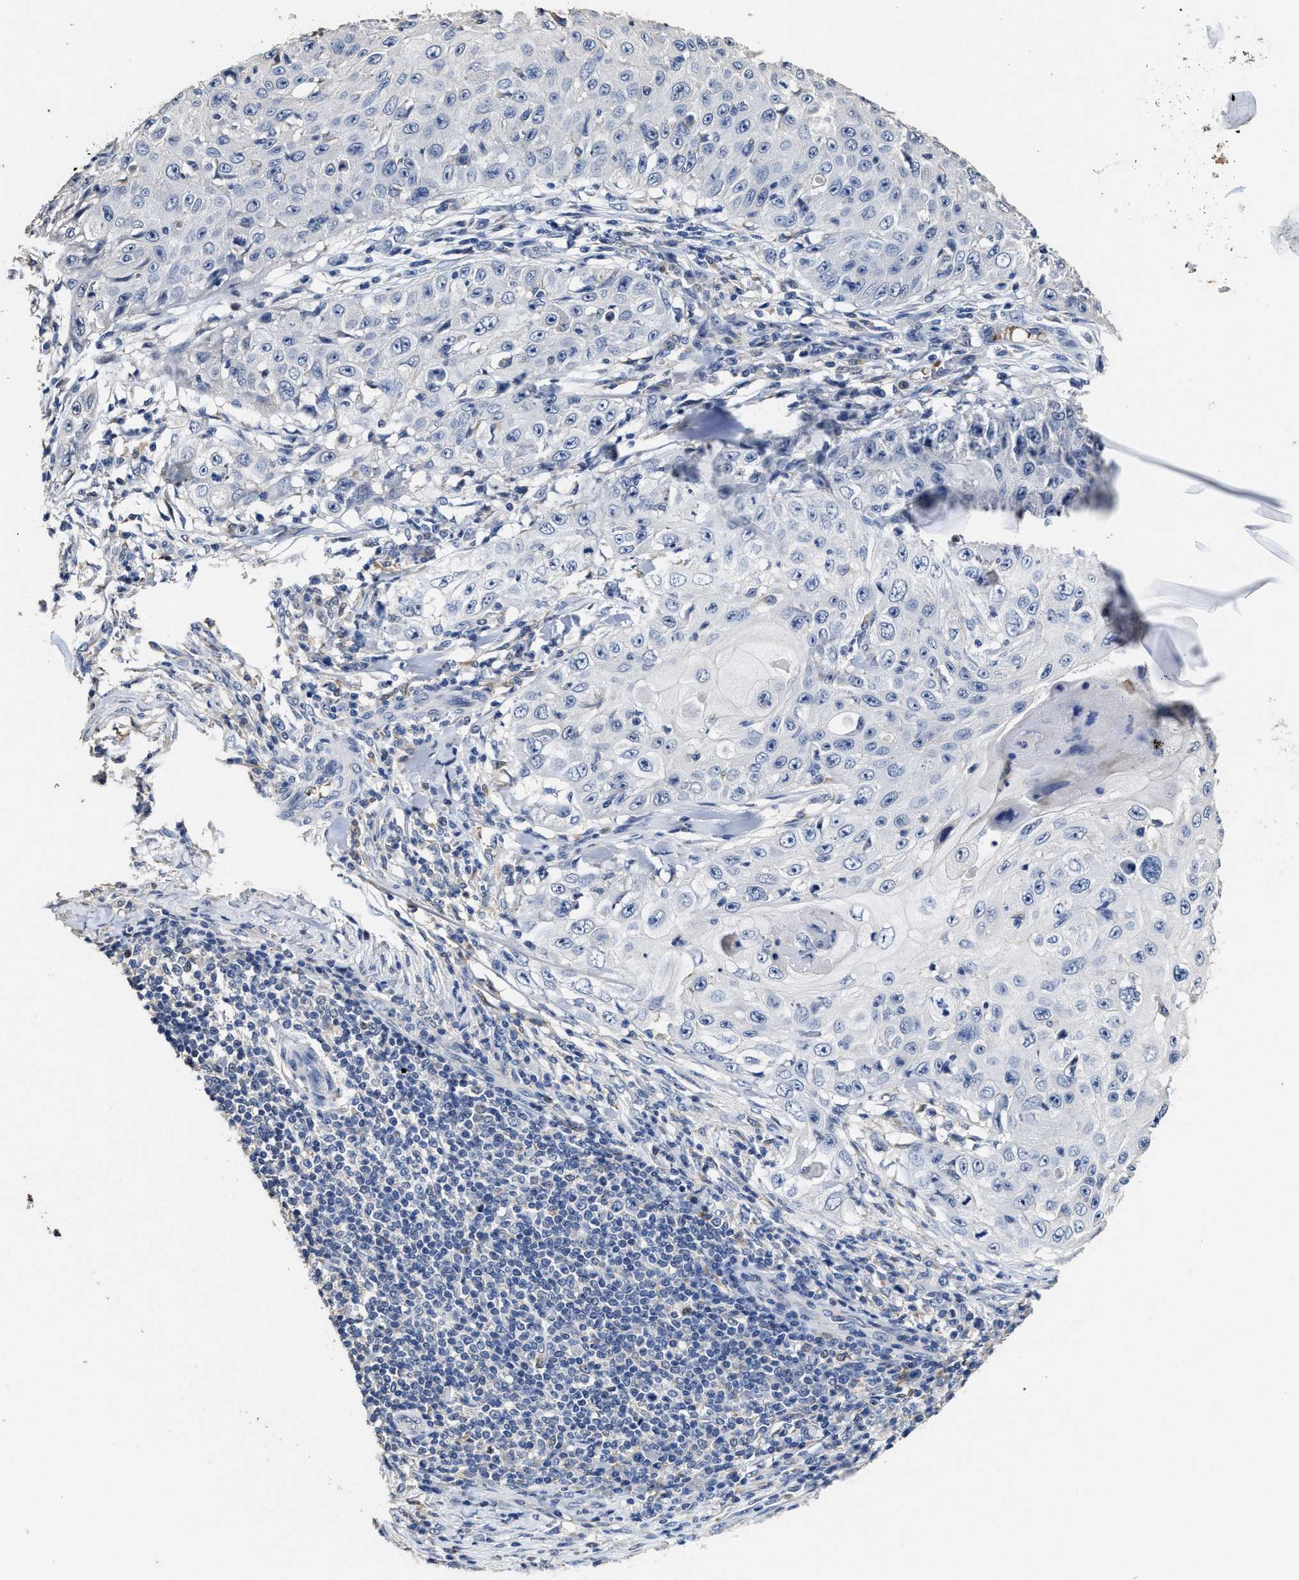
{"staining": {"intensity": "negative", "quantity": "none", "location": "none"}, "tissue": "skin cancer", "cell_type": "Tumor cells", "image_type": "cancer", "snomed": [{"axis": "morphology", "description": "Squamous cell carcinoma, NOS"}, {"axis": "topography", "description": "Skin"}], "caption": "Skin squamous cell carcinoma was stained to show a protein in brown. There is no significant expression in tumor cells.", "gene": "ZFAT", "patient": {"sex": "male", "age": 86}}